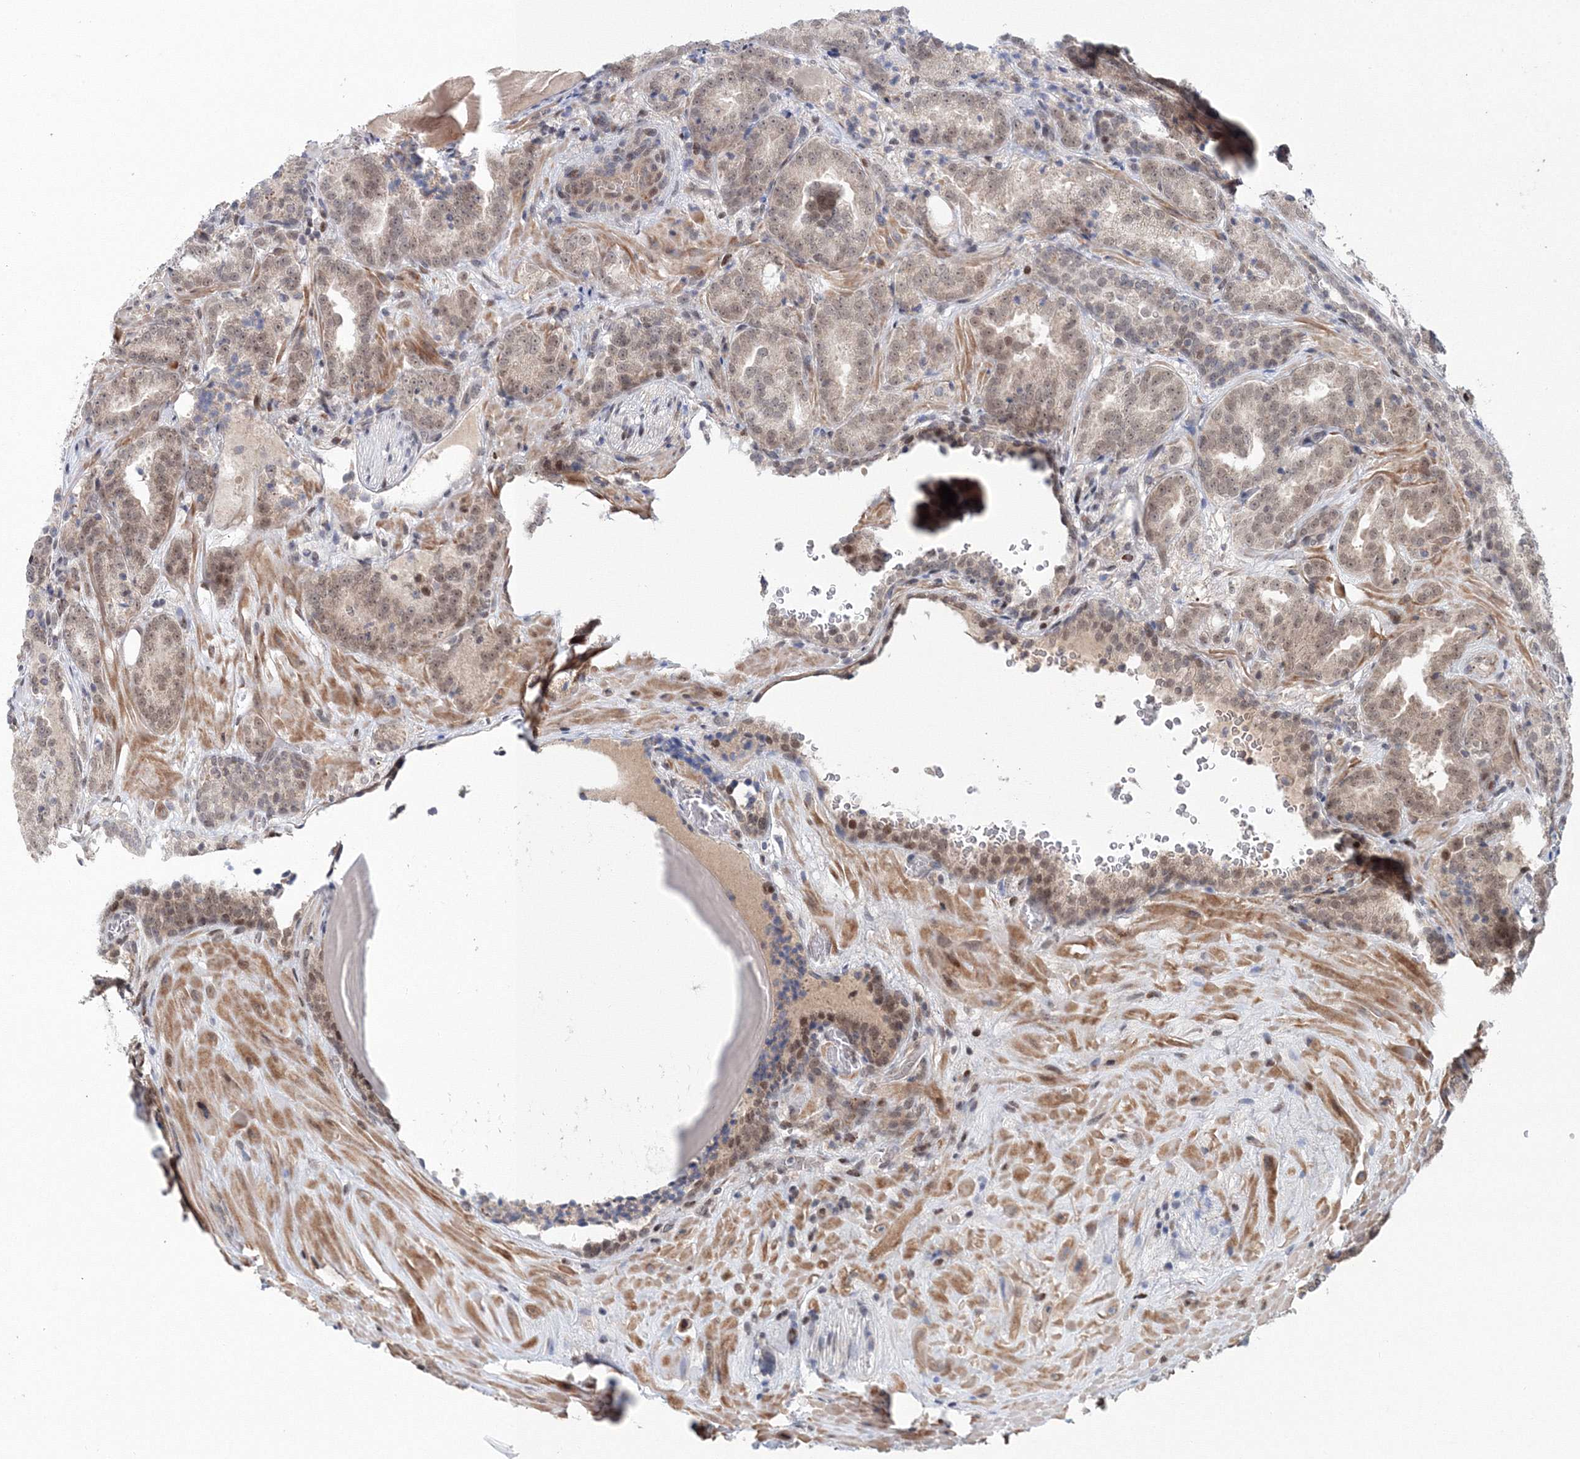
{"staining": {"intensity": "weak", "quantity": "25%-75%", "location": "nuclear"}, "tissue": "prostate cancer", "cell_type": "Tumor cells", "image_type": "cancer", "snomed": [{"axis": "morphology", "description": "Adenocarcinoma, Low grade"}, {"axis": "topography", "description": "Prostate"}], "caption": "This image reveals prostate cancer (low-grade adenocarcinoma) stained with immunohistochemistry to label a protein in brown. The nuclear of tumor cells show weak positivity for the protein. Nuclei are counter-stained blue.", "gene": "NOA1", "patient": {"sex": "male", "age": 69}}